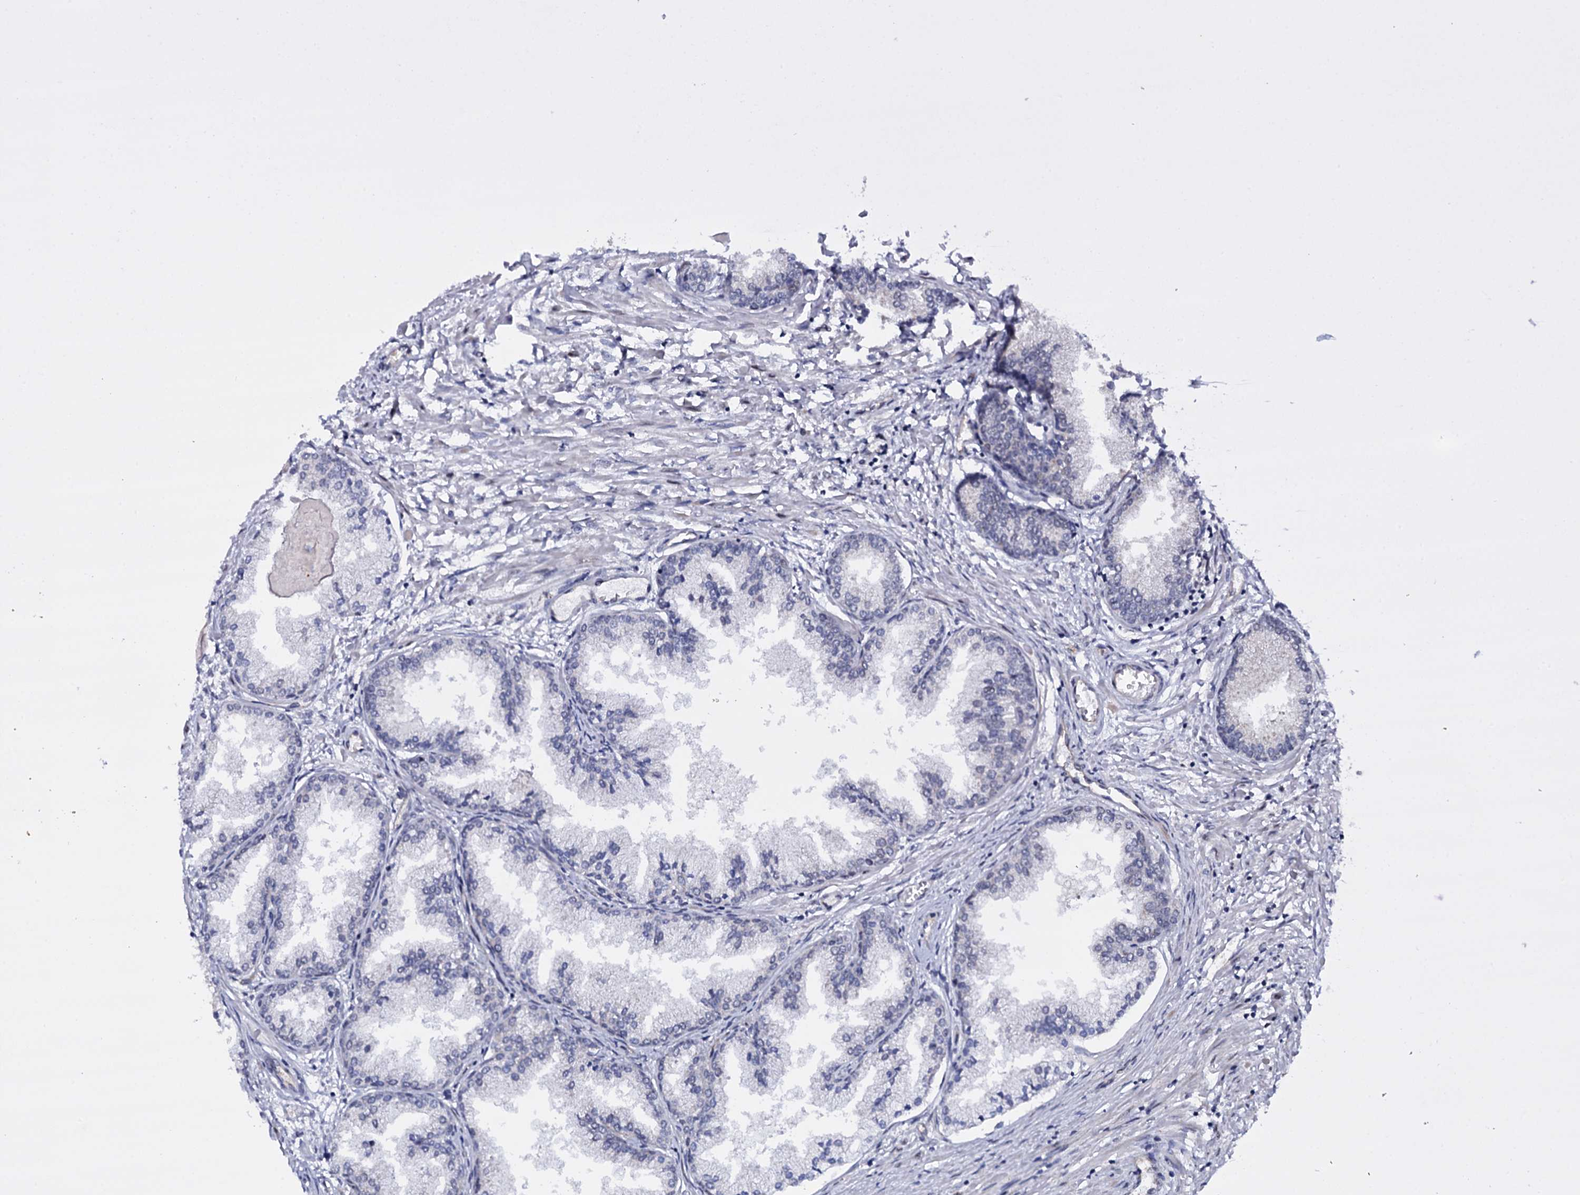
{"staining": {"intensity": "negative", "quantity": "none", "location": "none"}, "tissue": "prostate cancer", "cell_type": "Tumor cells", "image_type": "cancer", "snomed": [{"axis": "morphology", "description": "Adenocarcinoma, High grade"}, {"axis": "topography", "description": "Prostate"}], "caption": "This image is of prostate cancer stained with IHC to label a protein in brown with the nuclei are counter-stained blue. There is no positivity in tumor cells. (DAB (3,3'-diaminobenzidine) immunohistochemistry (IHC), high magnification).", "gene": "GAREM1", "patient": {"sex": "male", "age": 68}}